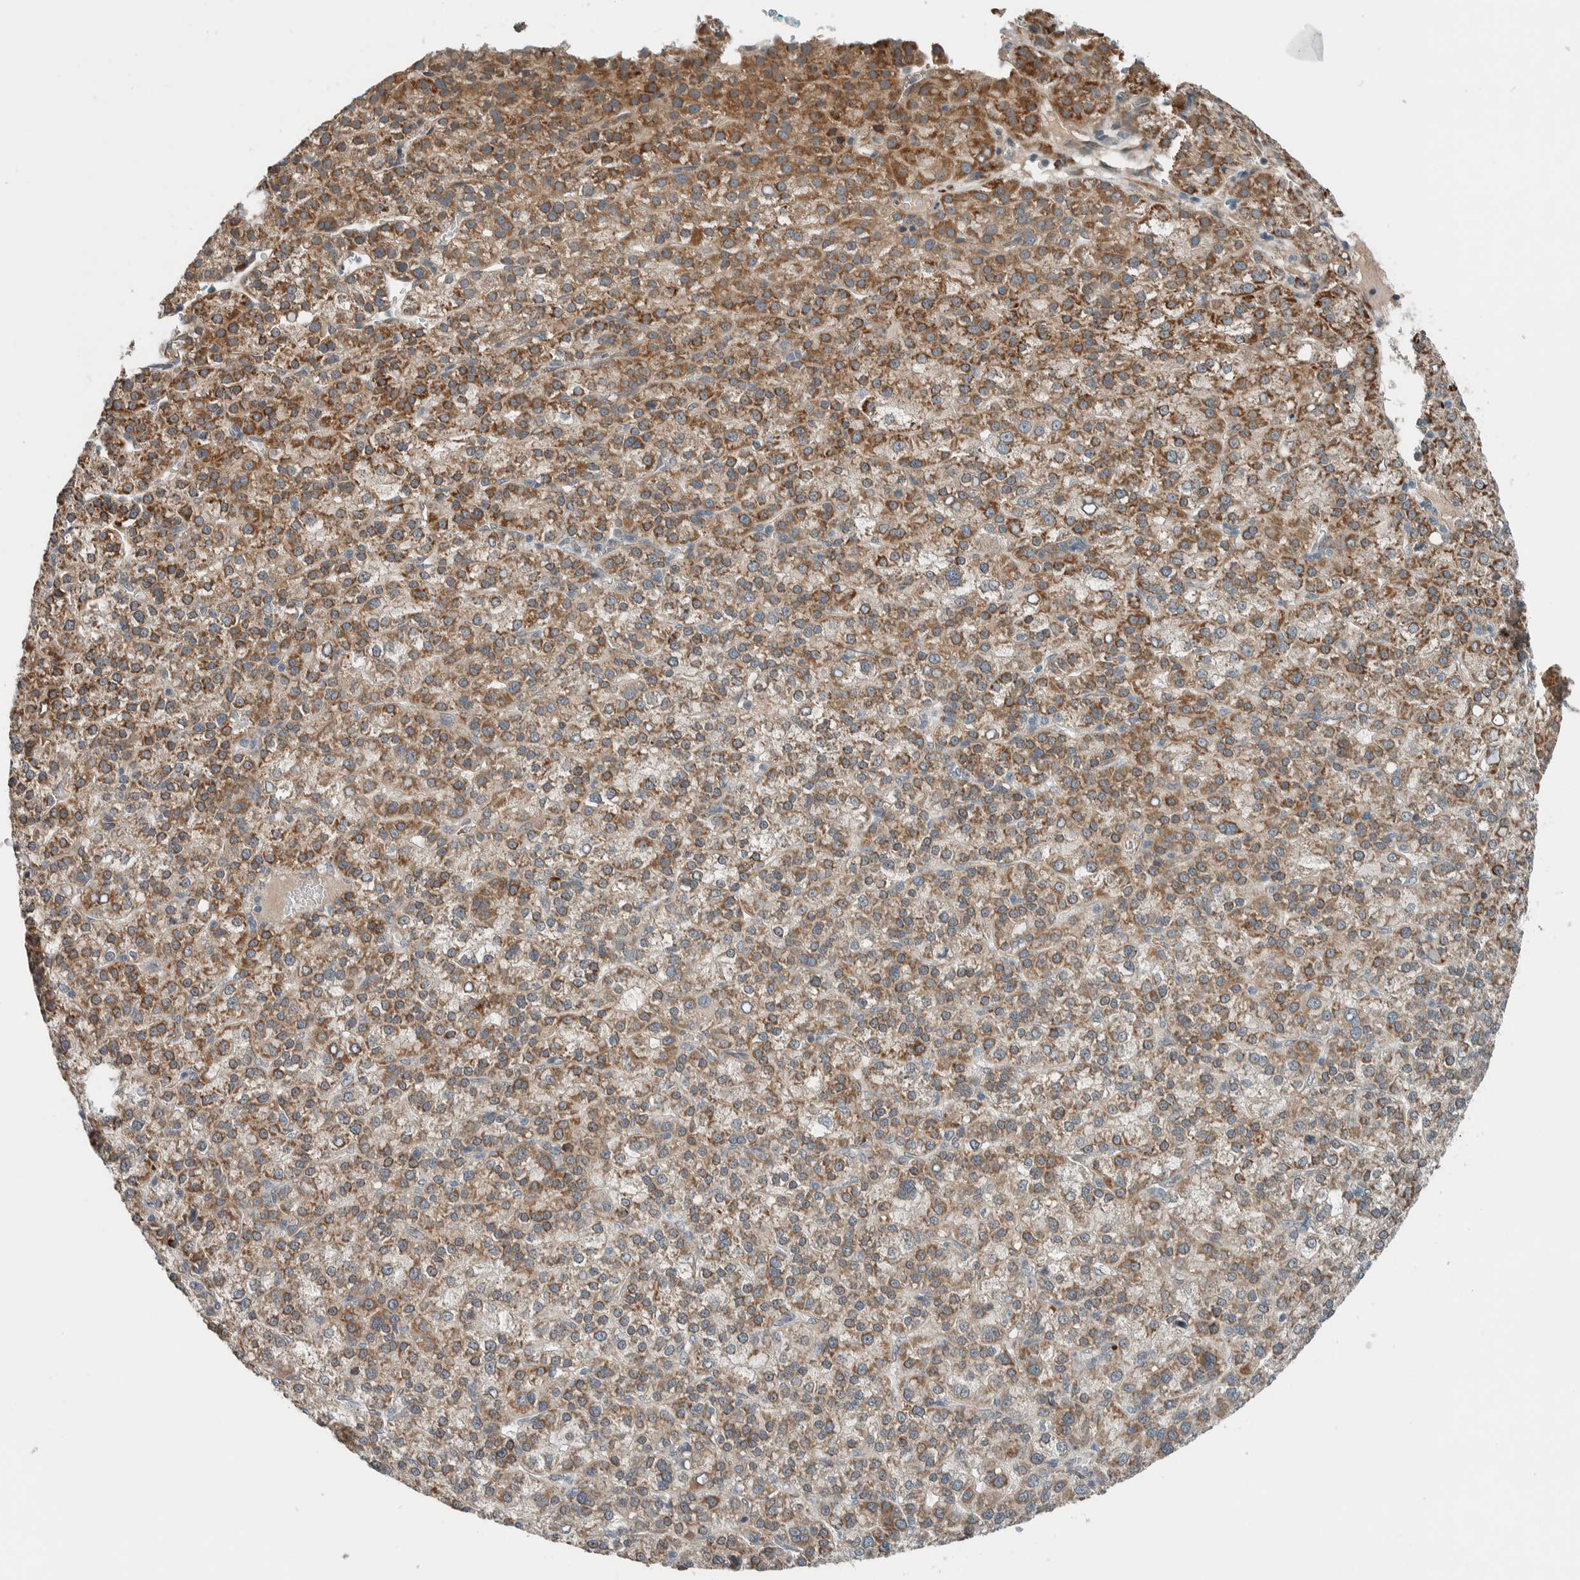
{"staining": {"intensity": "moderate", "quantity": ">75%", "location": "cytoplasmic/membranous"}, "tissue": "liver cancer", "cell_type": "Tumor cells", "image_type": "cancer", "snomed": [{"axis": "morphology", "description": "Carcinoma, Hepatocellular, NOS"}, {"axis": "topography", "description": "Liver"}], "caption": "The histopathology image exhibits staining of liver cancer (hepatocellular carcinoma), revealing moderate cytoplasmic/membranous protein staining (brown color) within tumor cells.", "gene": "CTBP2", "patient": {"sex": "female", "age": 58}}